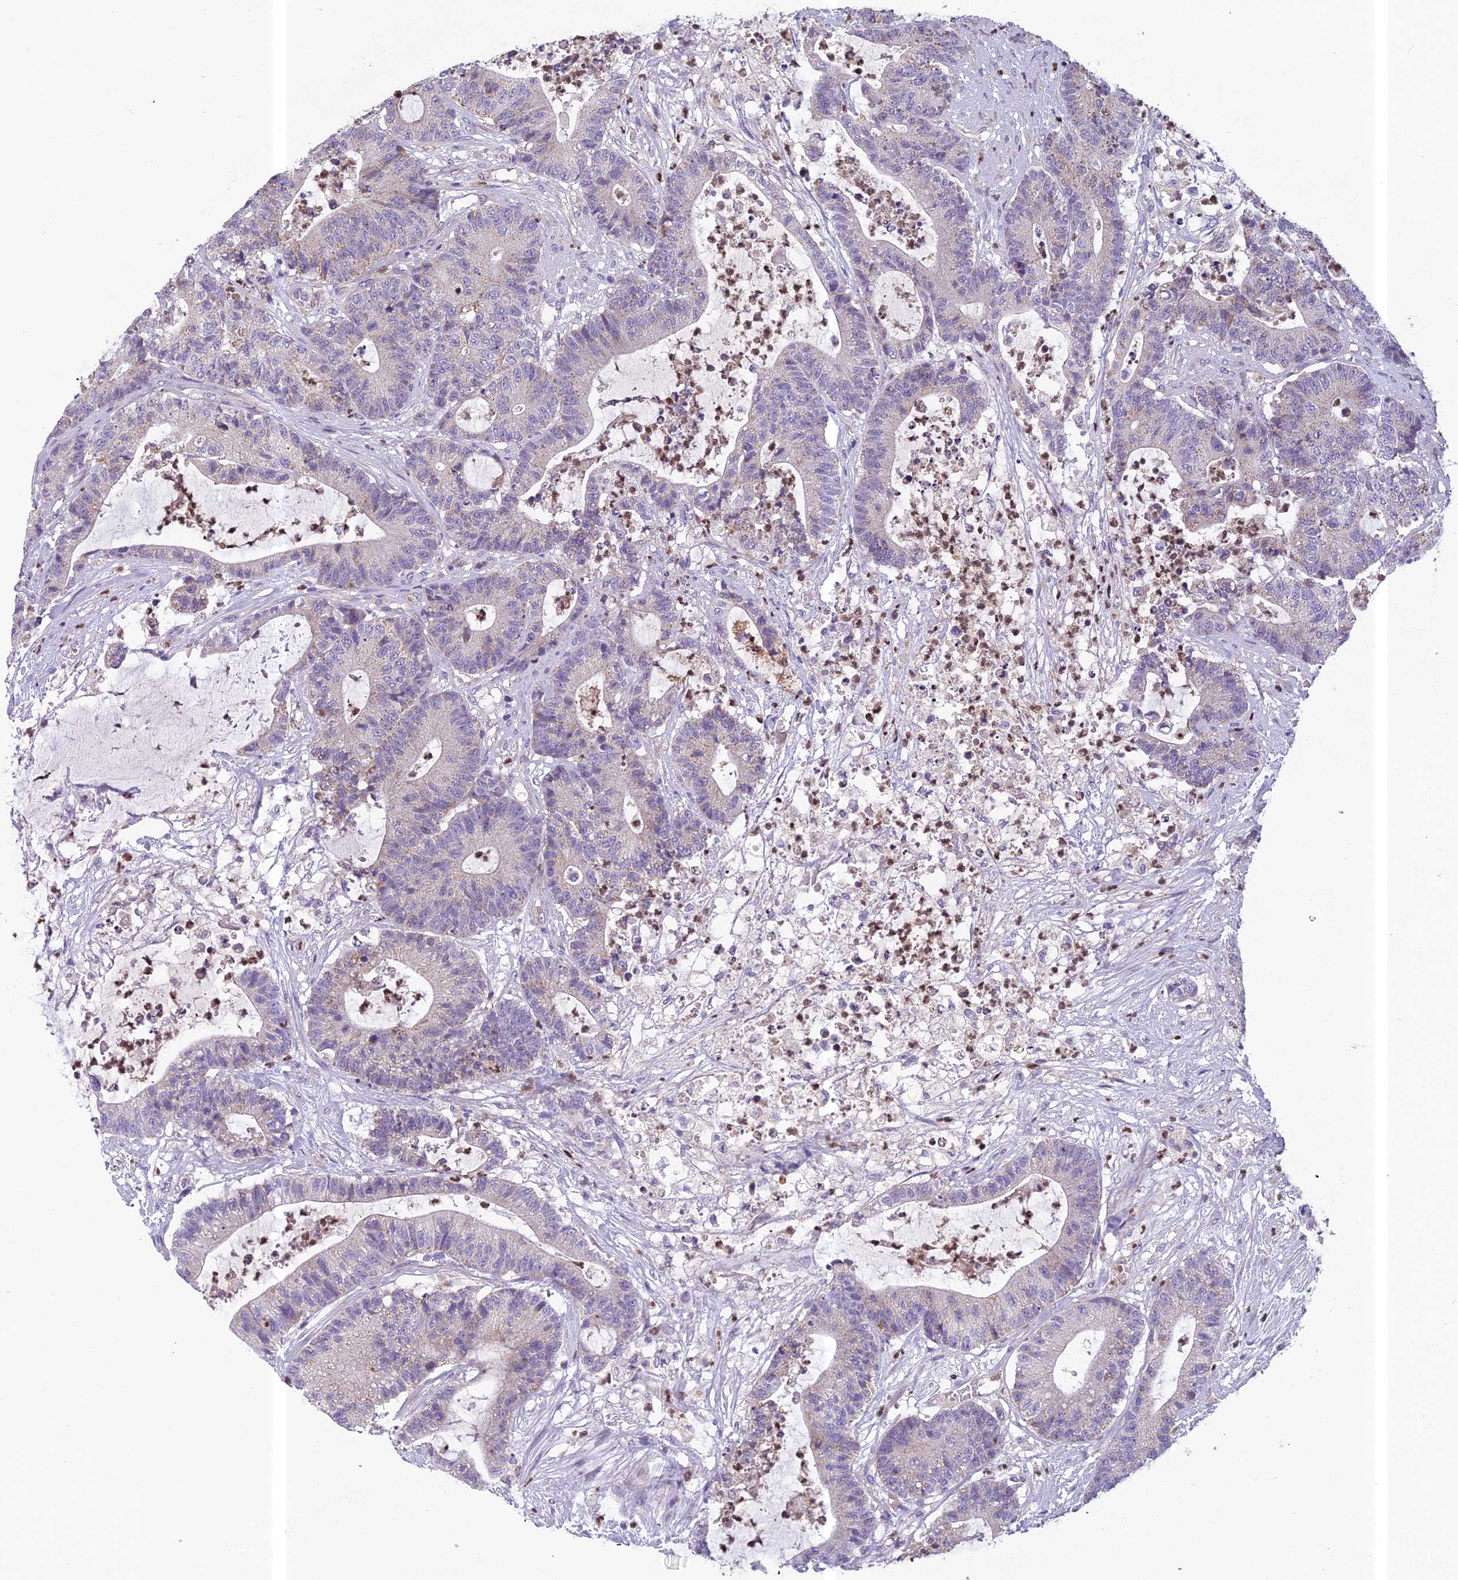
{"staining": {"intensity": "negative", "quantity": "none", "location": "none"}, "tissue": "colorectal cancer", "cell_type": "Tumor cells", "image_type": "cancer", "snomed": [{"axis": "morphology", "description": "Adenocarcinoma, NOS"}, {"axis": "topography", "description": "Colon"}], "caption": "Immunohistochemical staining of human colorectal adenocarcinoma exhibits no significant positivity in tumor cells. Nuclei are stained in blue.", "gene": "ENSG00000188897", "patient": {"sex": "female", "age": 84}}